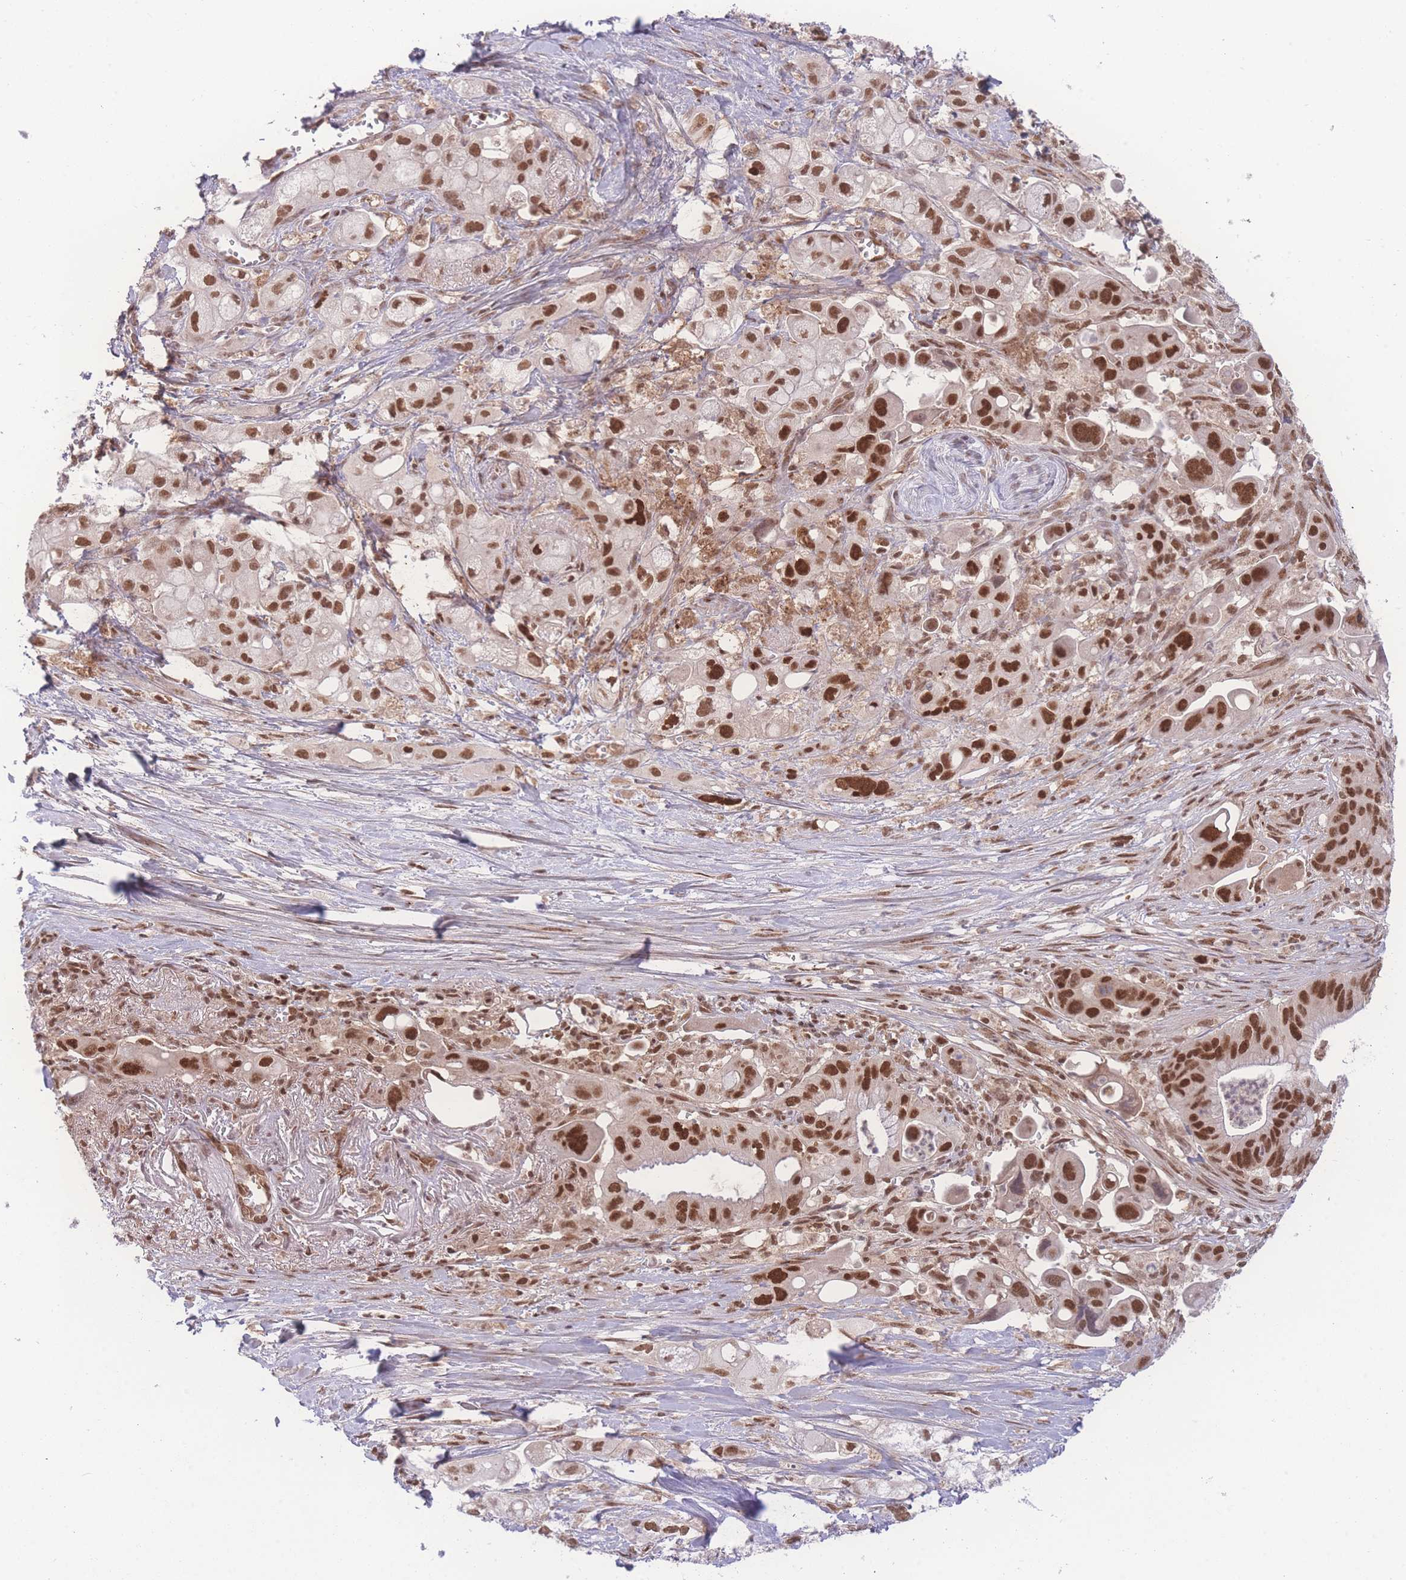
{"staining": {"intensity": "strong", "quantity": ">75%", "location": "nuclear"}, "tissue": "pancreatic cancer", "cell_type": "Tumor cells", "image_type": "cancer", "snomed": [{"axis": "morphology", "description": "Adenocarcinoma, NOS"}, {"axis": "topography", "description": "Pancreas"}], "caption": "Protein expression by immunohistochemistry (IHC) reveals strong nuclear staining in approximately >75% of tumor cells in pancreatic adenocarcinoma.", "gene": "RAVER1", "patient": {"sex": "male", "age": 68}}